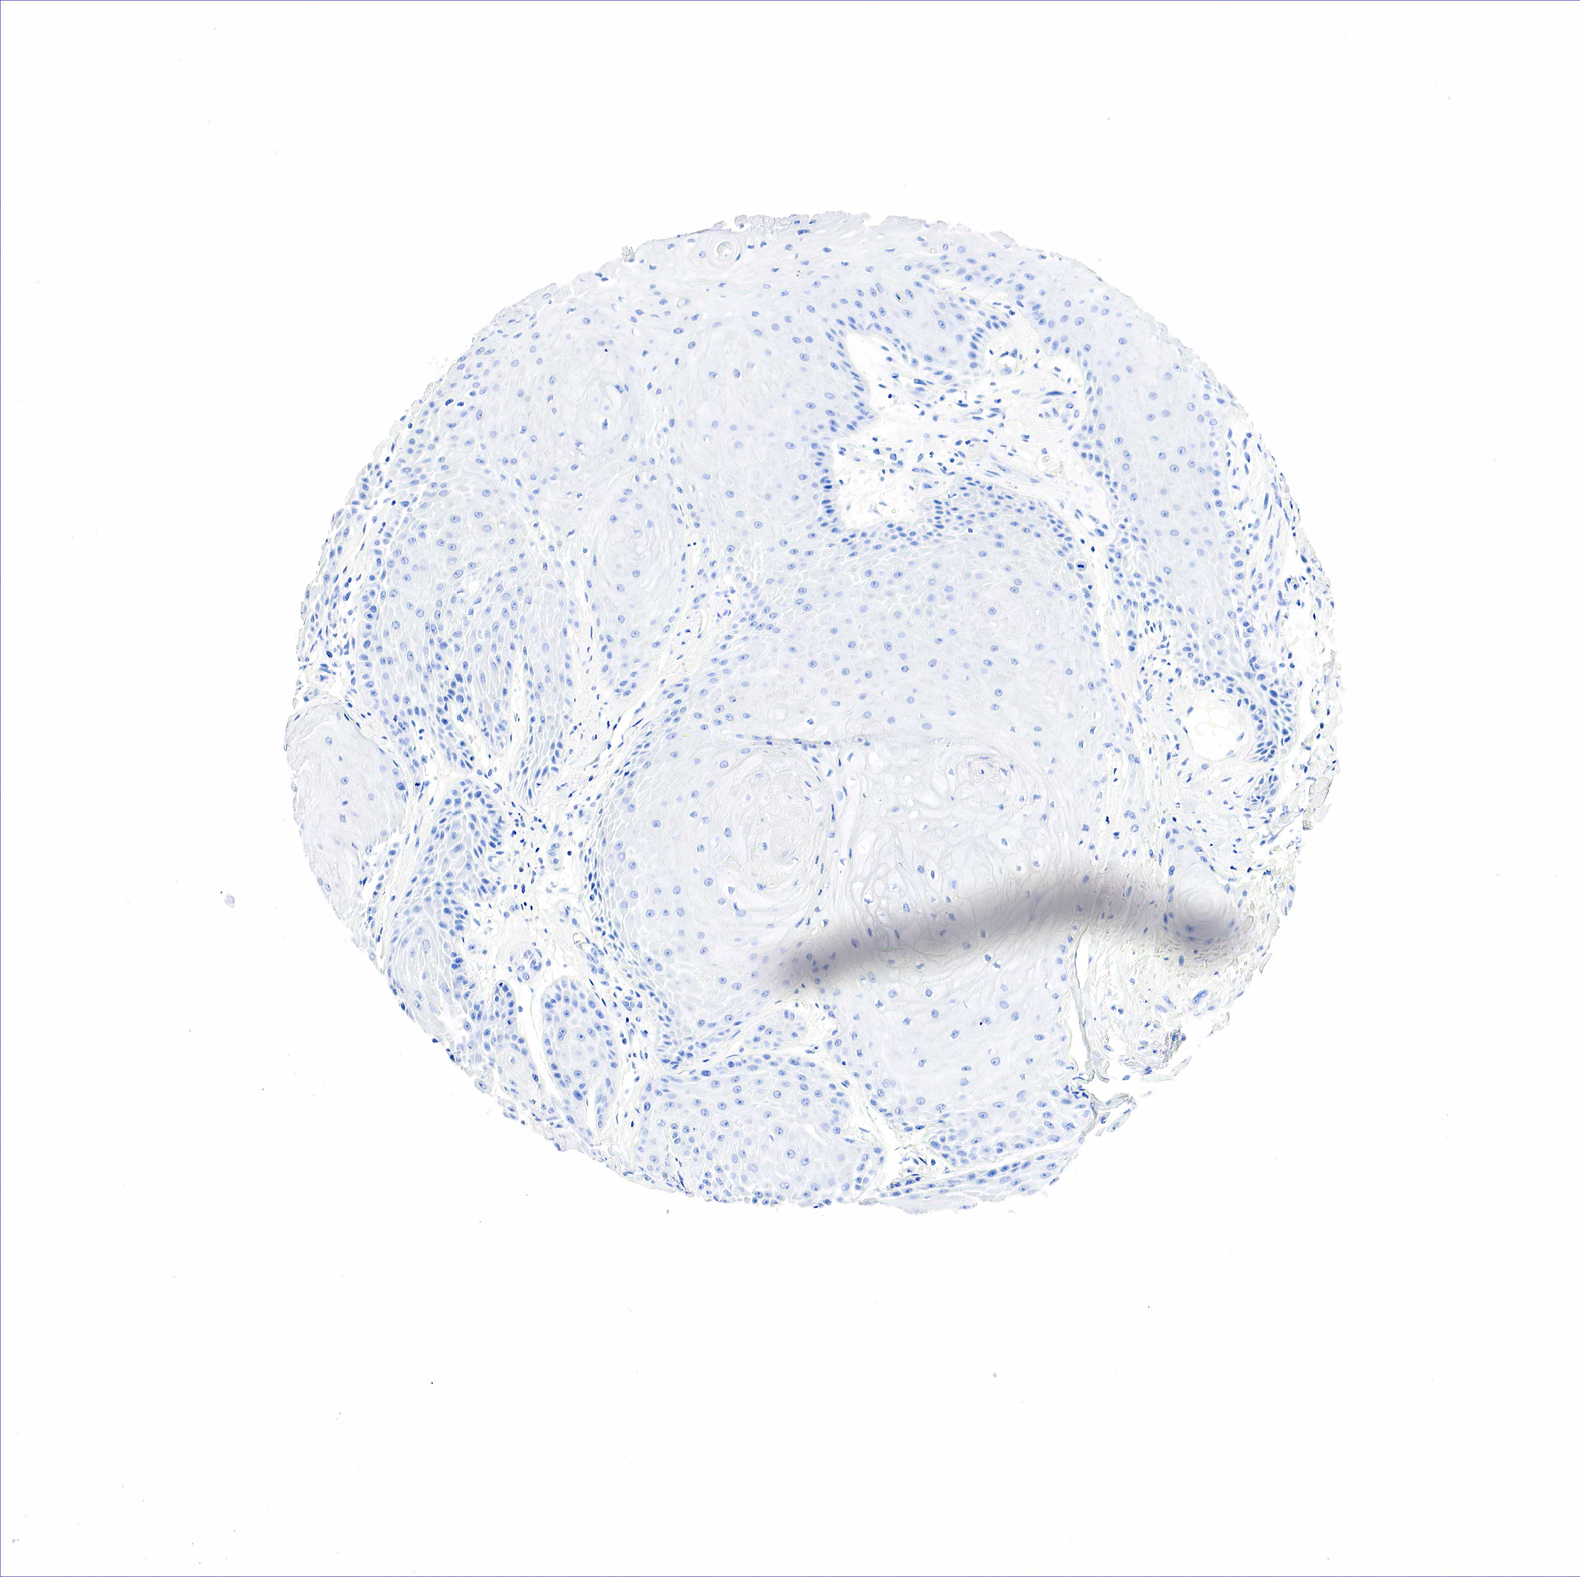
{"staining": {"intensity": "negative", "quantity": "none", "location": "none"}, "tissue": "skin cancer", "cell_type": "Tumor cells", "image_type": "cancer", "snomed": [{"axis": "morphology", "description": "Squamous cell carcinoma, NOS"}, {"axis": "topography", "description": "Skin"}], "caption": "Immunohistochemical staining of human squamous cell carcinoma (skin) reveals no significant positivity in tumor cells.", "gene": "NKX2-1", "patient": {"sex": "male", "age": 57}}